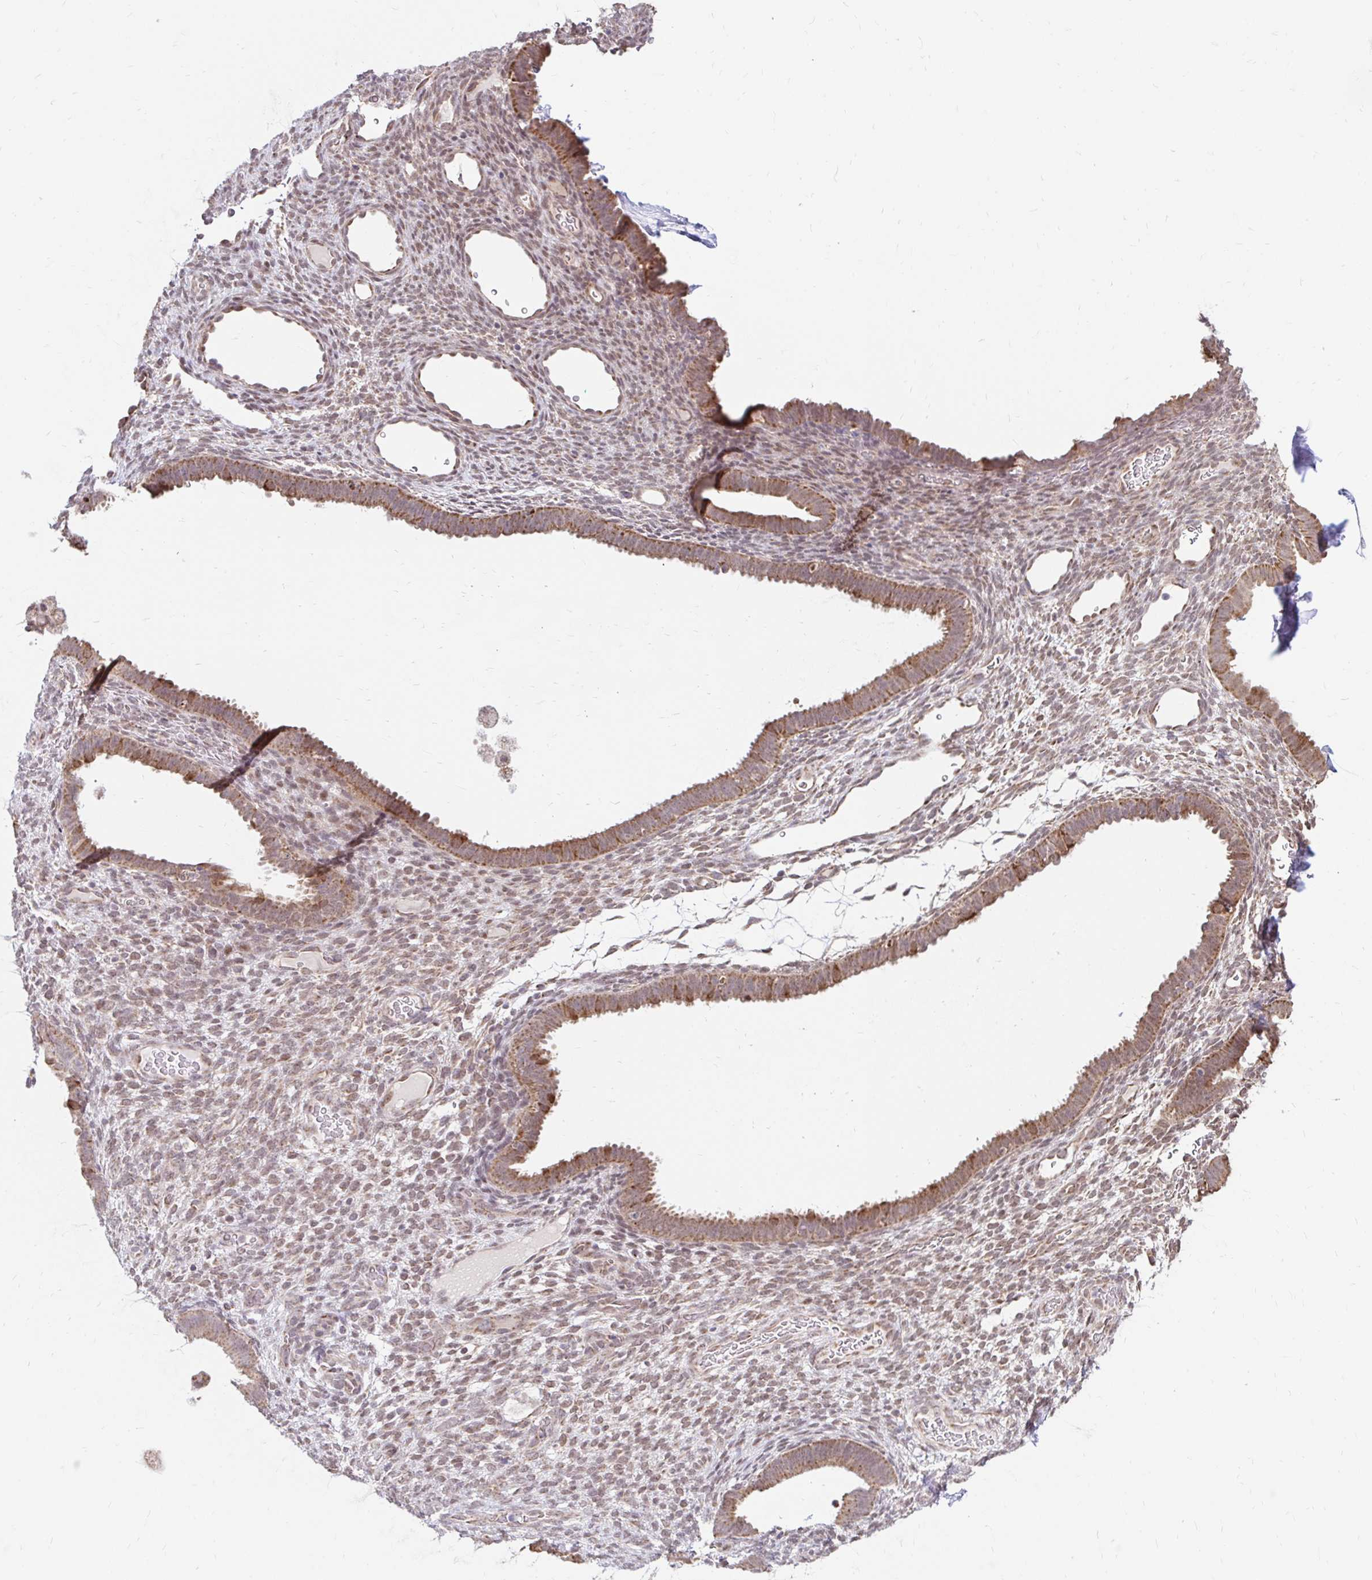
{"staining": {"intensity": "moderate", "quantity": "25%-75%", "location": "cytoplasmic/membranous"}, "tissue": "endometrium", "cell_type": "Cells in endometrial stroma", "image_type": "normal", "snomed": [{"axis": "morphology", "description": "Normal tissue, NOS"}, {"axis": "topography", "description": "Endometrium"}], "caption": "Protein expression analysis of unremarkable endometrium exhibits moderate cytoplasmic/membranous positivity in about 25%-75% of cells in endometrial stroma.", "gene": "TIMM50", "patient": {"sex": "female", "age": 34}}